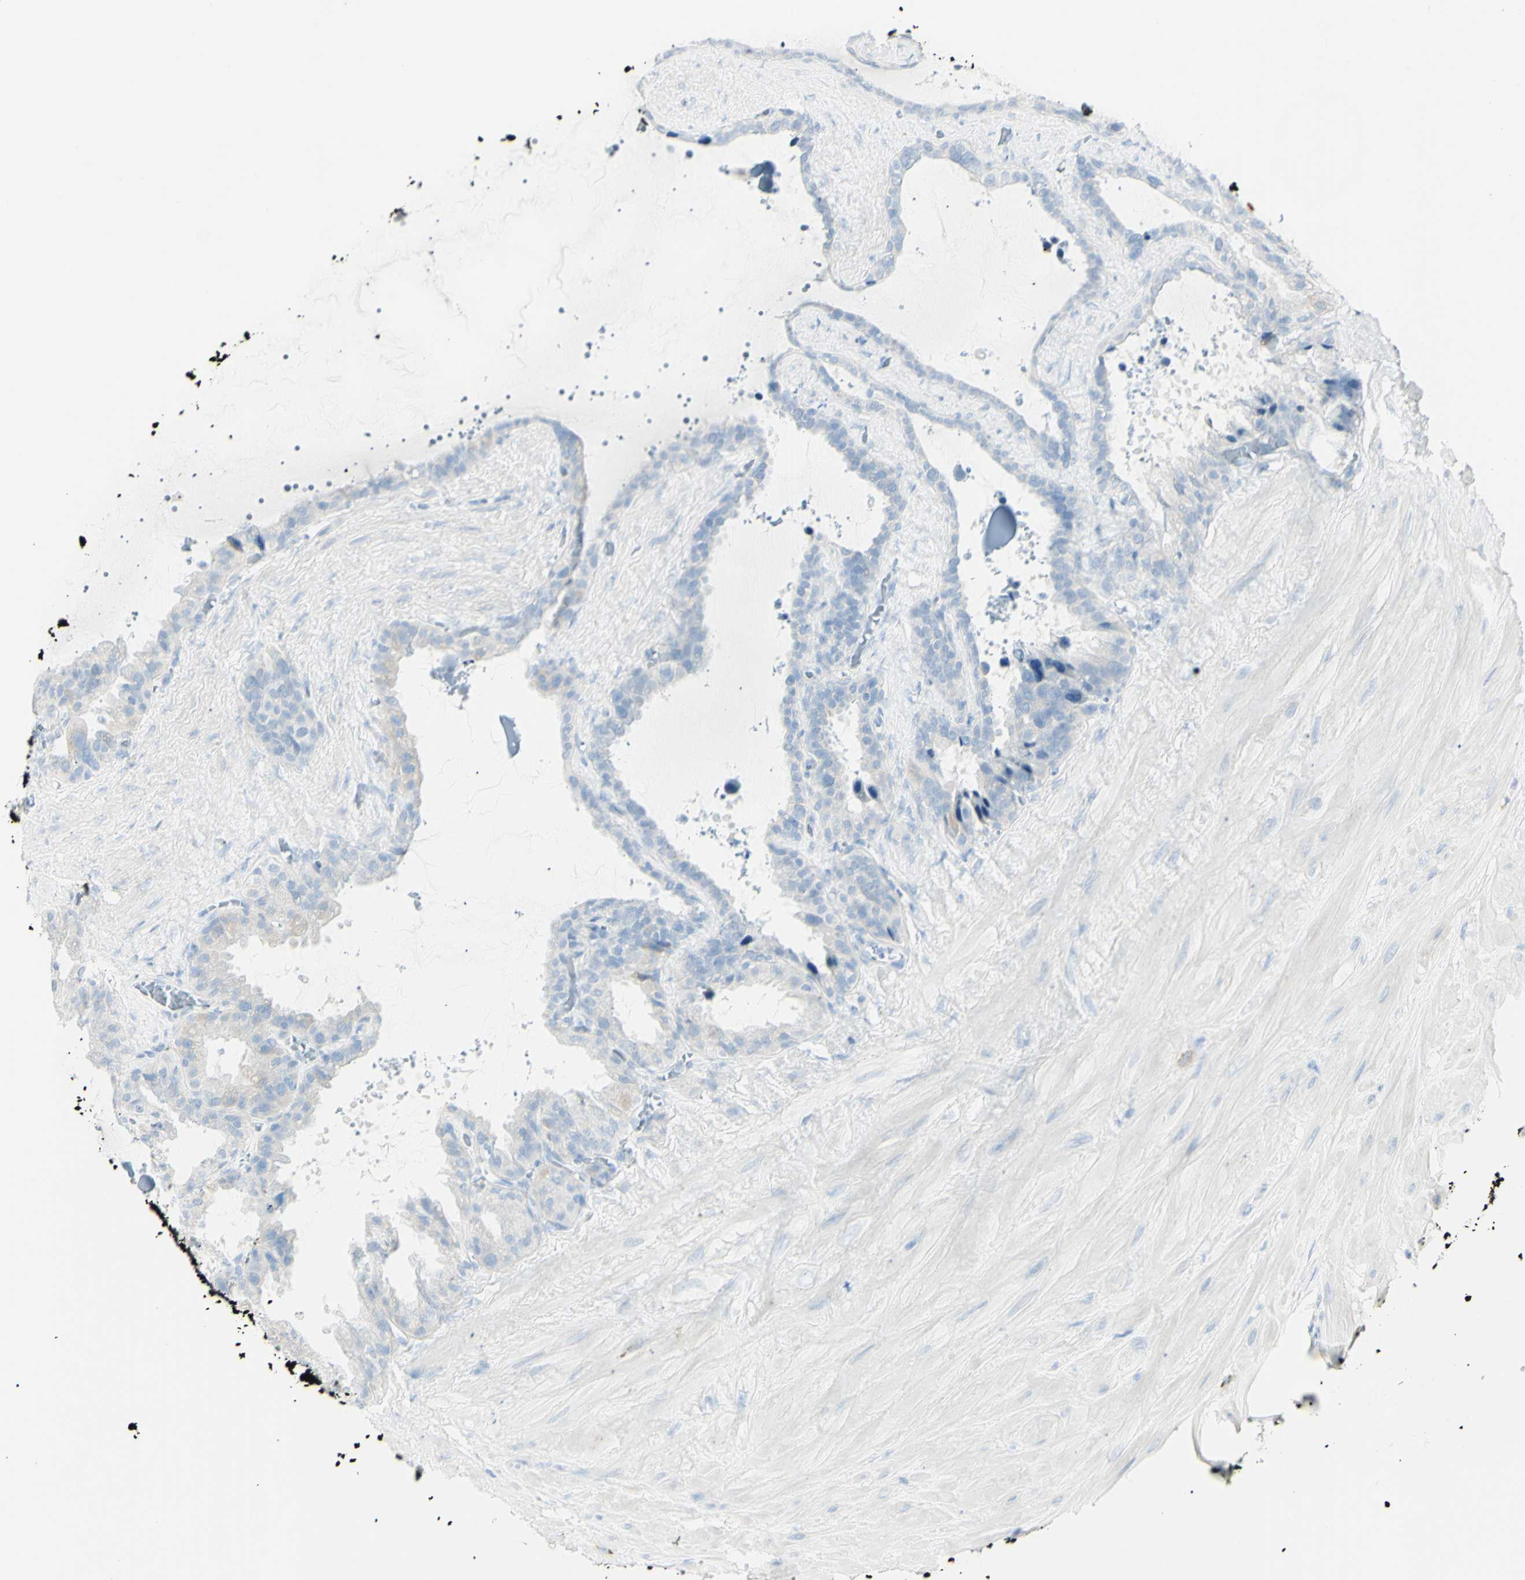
{"staining": {"intensity": "weak", "quantity": "<25%", "location": "cytoplasmic/membranous"}, "tissue": "seminal vesicle", "cell_type": "Glandular cells", "image_type": "normal", "snomed": [{"axis": "morphology", "description": "Normal tissue, NOS"}, {"axis": "topography", "description": "Seminal veicle"}], "caption": "DAB immunohistochemical staining of unremarkable human seminal vesicle reveals no significant expression in glandular cells.", "gene": "LETM1", "patient": {"sex": "male", "age": 46}}